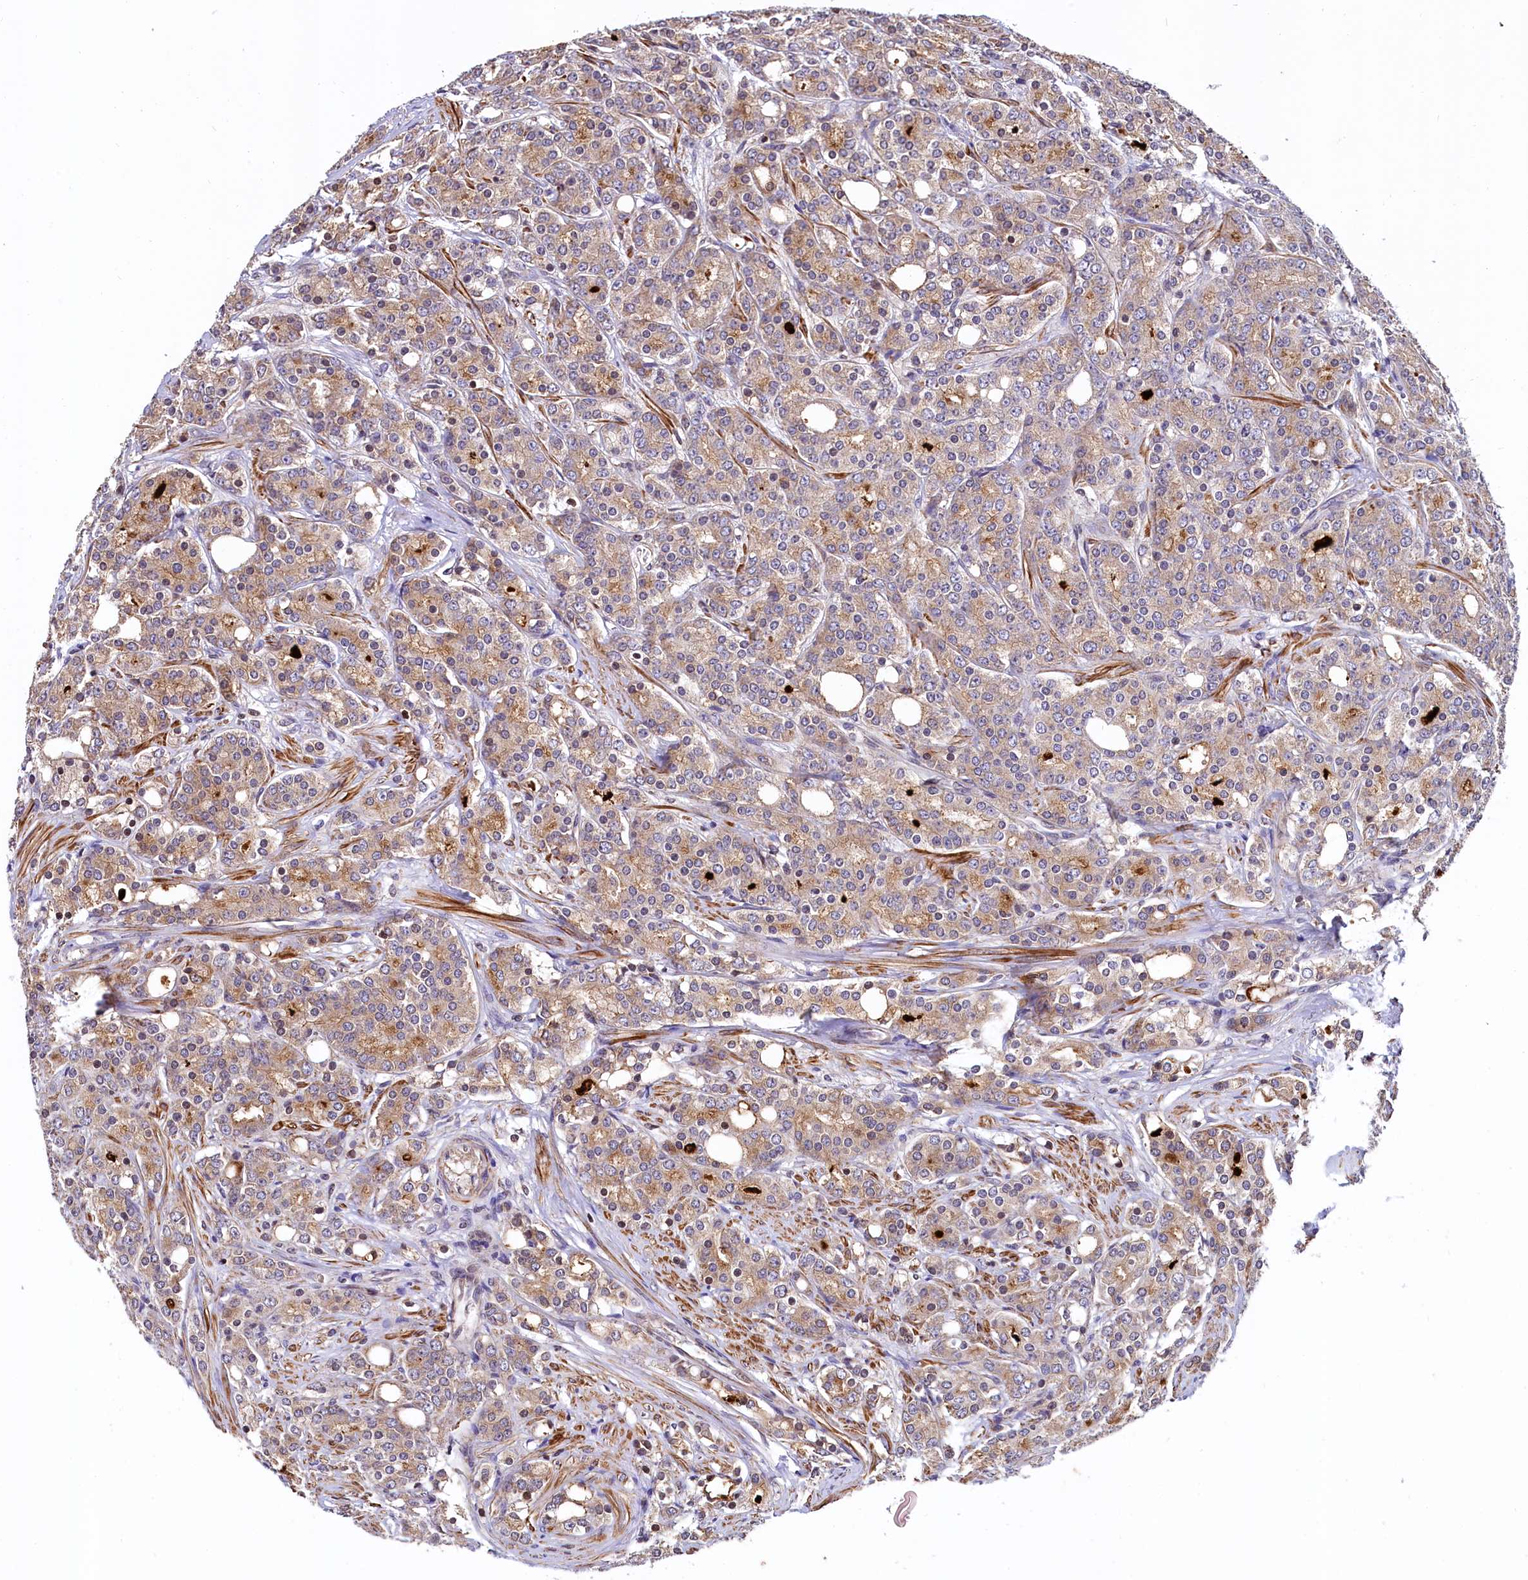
{"staining": {"intensity": "moderate", "quantity": ">75%", "location": "cytoplasmic/membranous"}, "tissue": "prostate cancer", "cell_type": "Tumor cells", "image_type": "cancer", "snomed": [{"axis": "morphology", "description": "Adenocarcinoma, High grade"}, {"axis": "topography", "description": "Prostate"}], "caption": "A brown stain shows moderate cytoplasmic/membranous positivity of a protein in human prostate adenocarcinoma (high-grade) tumor cells. (DAB (3,3'-diaminobenzidine) IHC with brightfield microscopy, high magnification).", "gene": "ZNF2", "patient": {"sex": "male", "age": 62}}